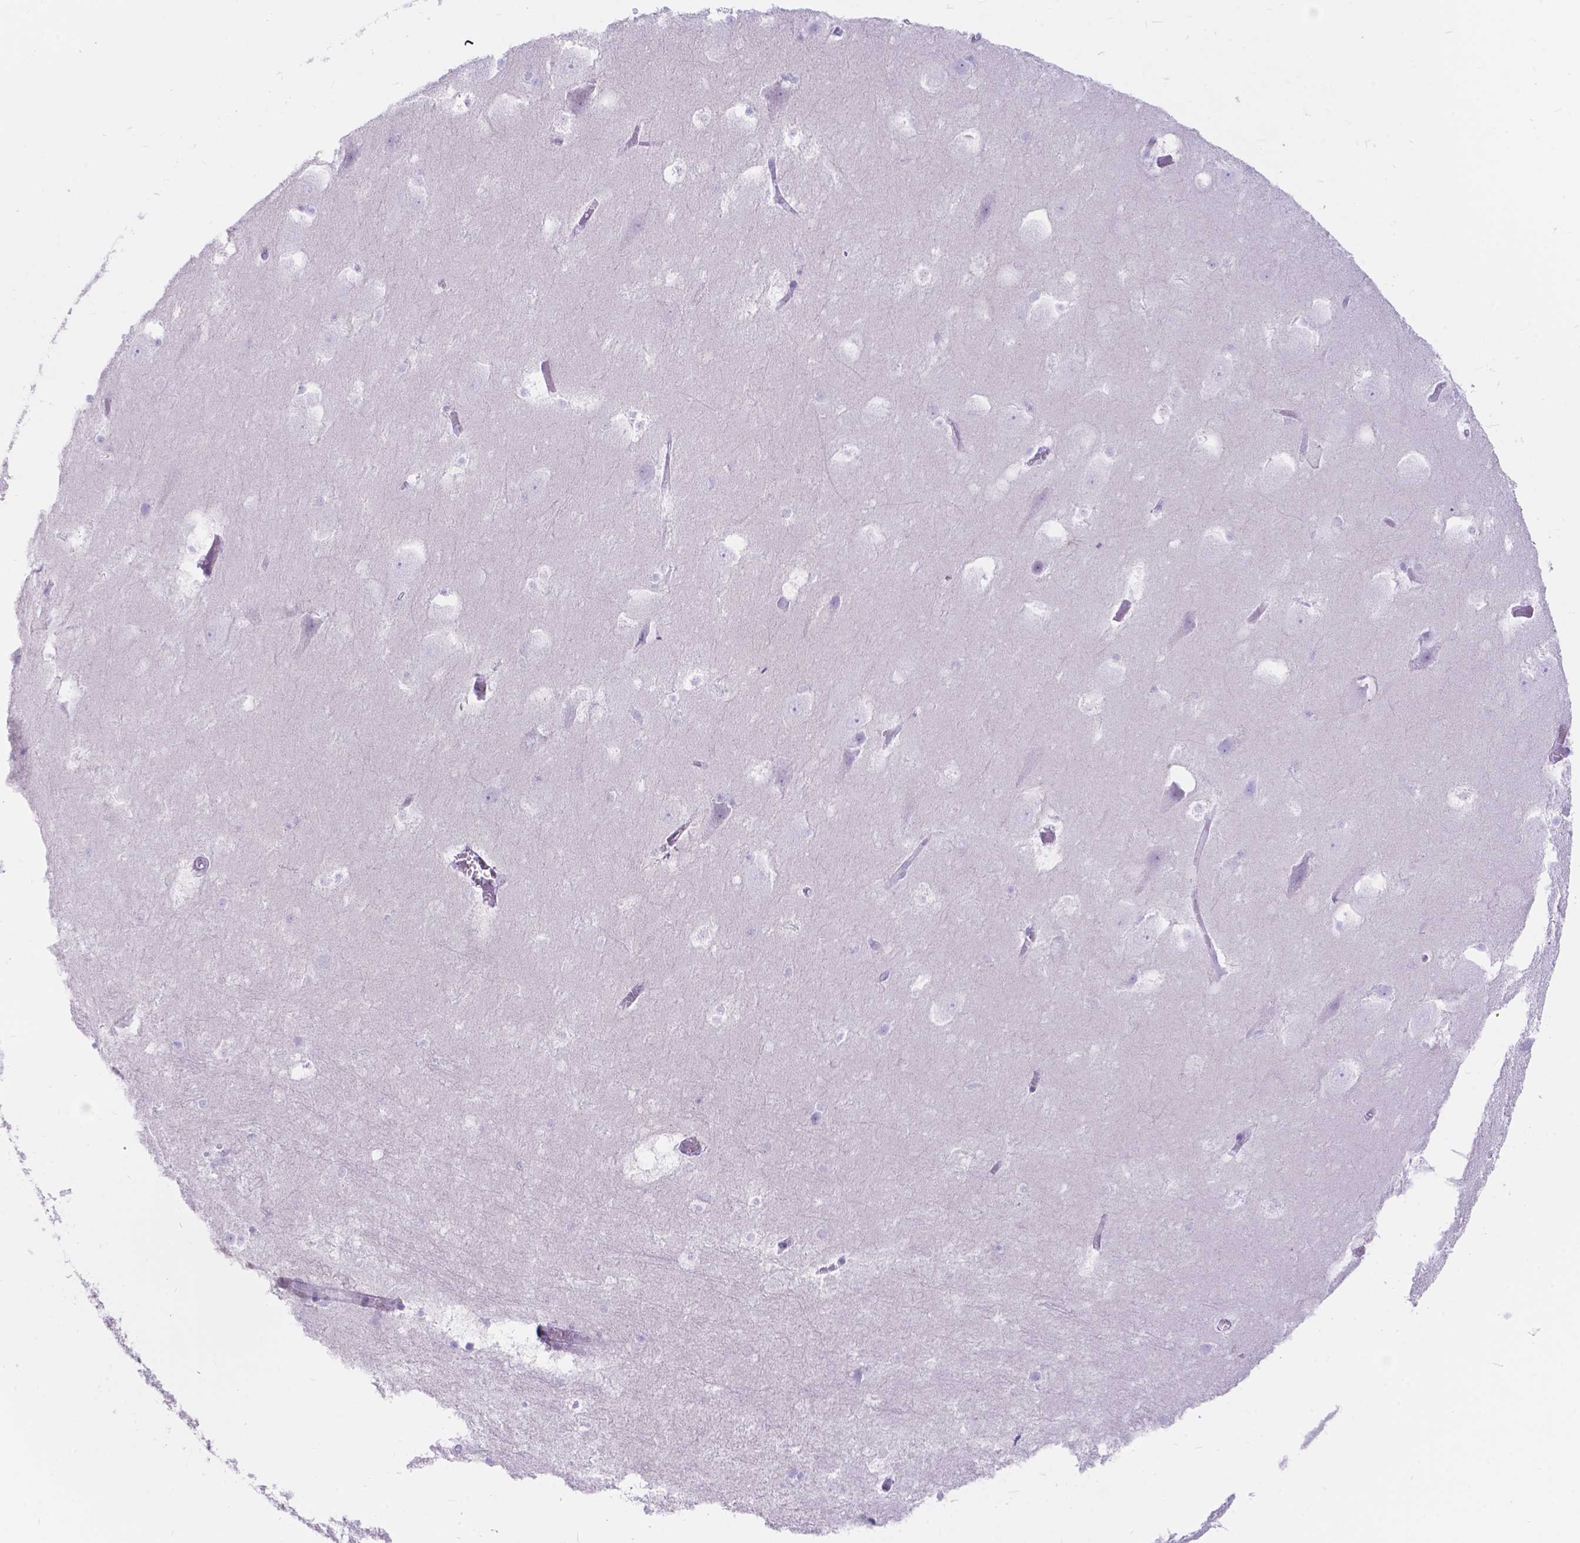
{"staining": {"intensity": "negative", "quantity": "none", "location": "none"}, "tissue": "hippocampus", "cell_type": "Glial cells", "image_type": "normal", "snomed": [{"axis": "morphology", "description": "Normal tissue, NOS"}, {"axis": "topography", "description": "Hippocampus"}], "caption": "Immunohistochemical staining of benign hippocampus shows no significant positivity in glial cells.", "gene": "KLHL10", "patient": {"sex": "male", "age": 45}}